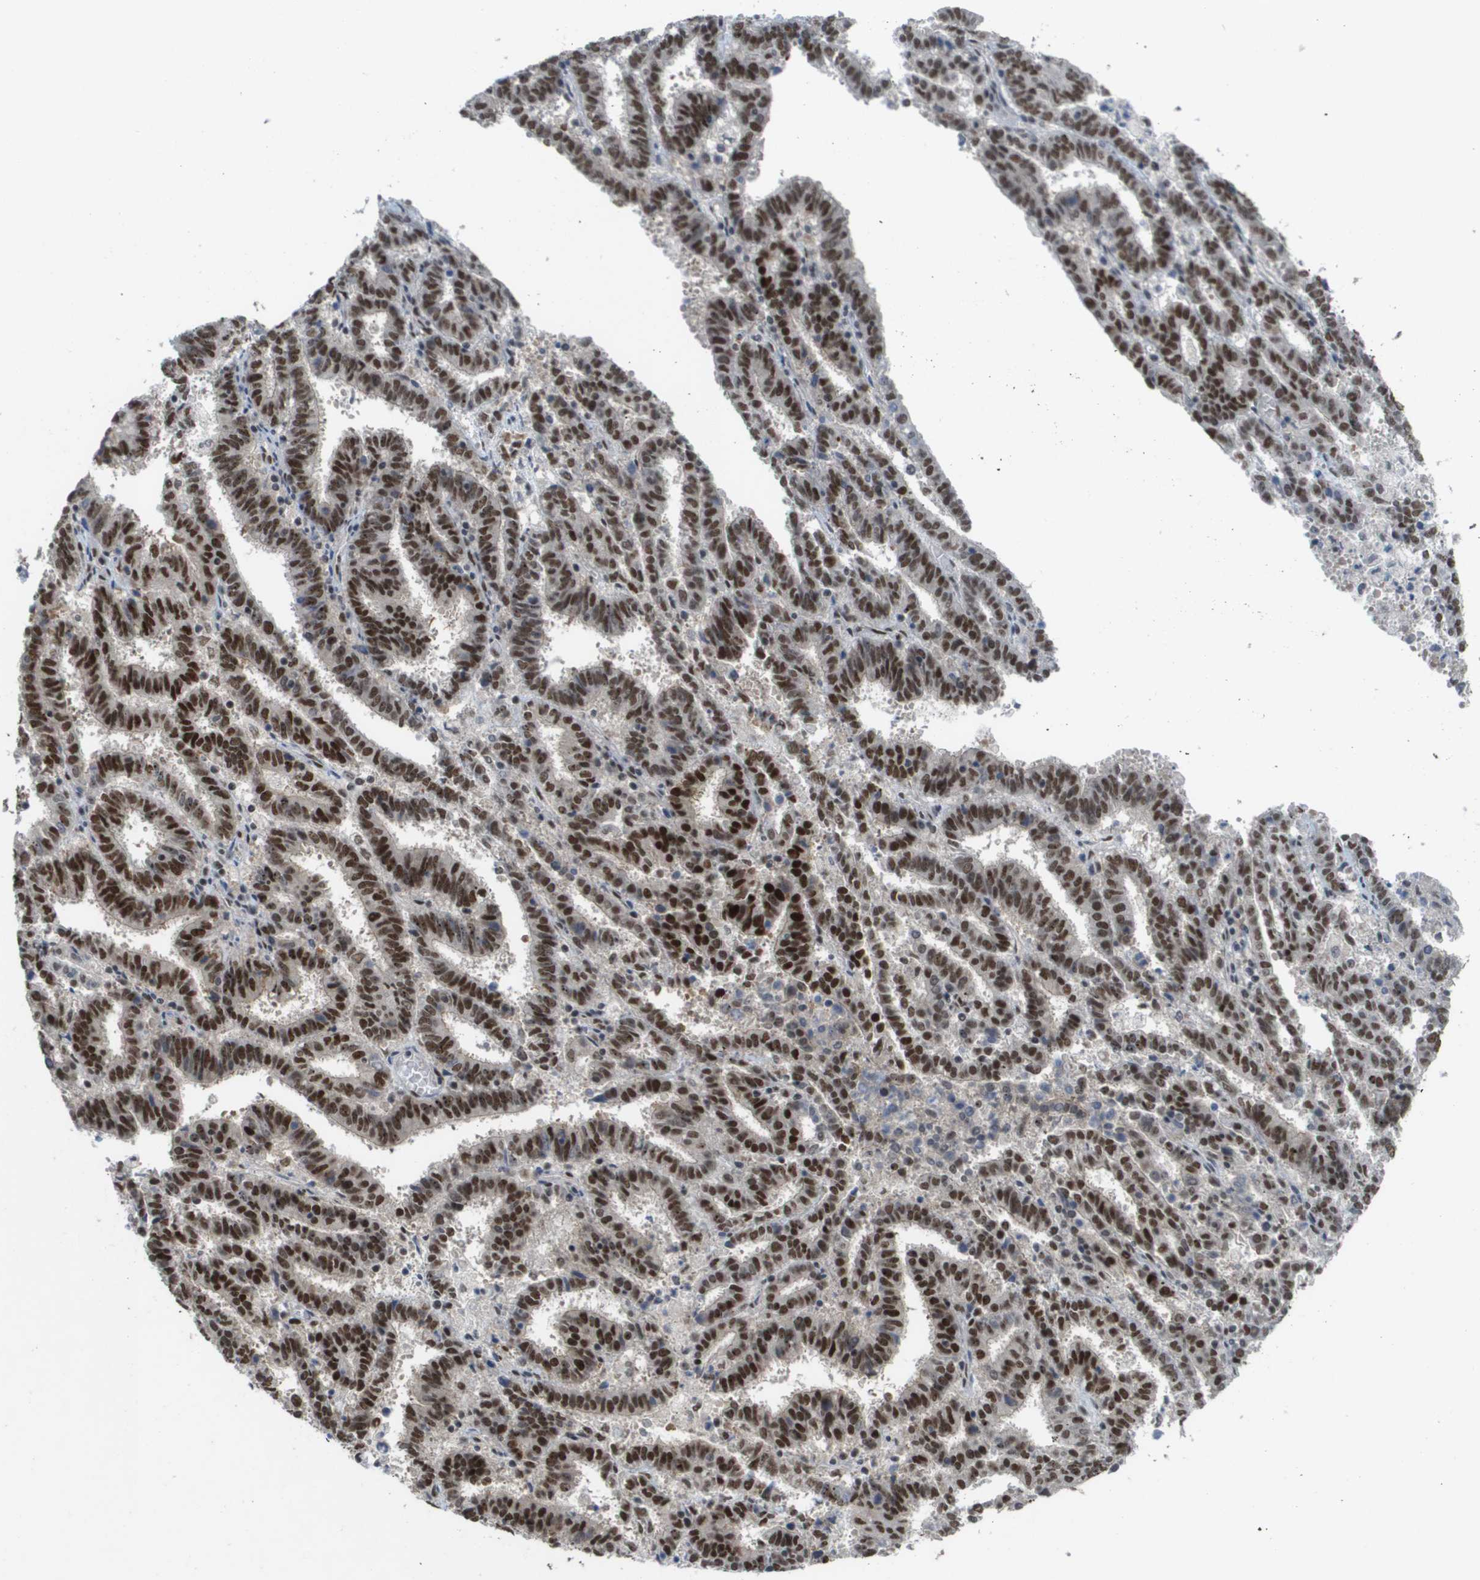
{"staining": {"intensity": "strong", "quantity": ">75%", "location": "nuclear"}, "tissue": "endometrial cancer", "cell_type": "Tumor cells", "image_type": "cancer", "snomed": [{"axis": "morphology", "description": "Adenocarcinoma, NOS"}, {"axis": "topography", "description": "Uterus"}], "caption": "IHC (DAB (3,3'-diaminobenzidine)) staining of human endometrial cancer (adenocarcinoma) exhibits strong nuclear protein staining in approximately >75% of tumor cells.", "gene": "CDT1", "patient": {"sex": "female", "age": 83}}